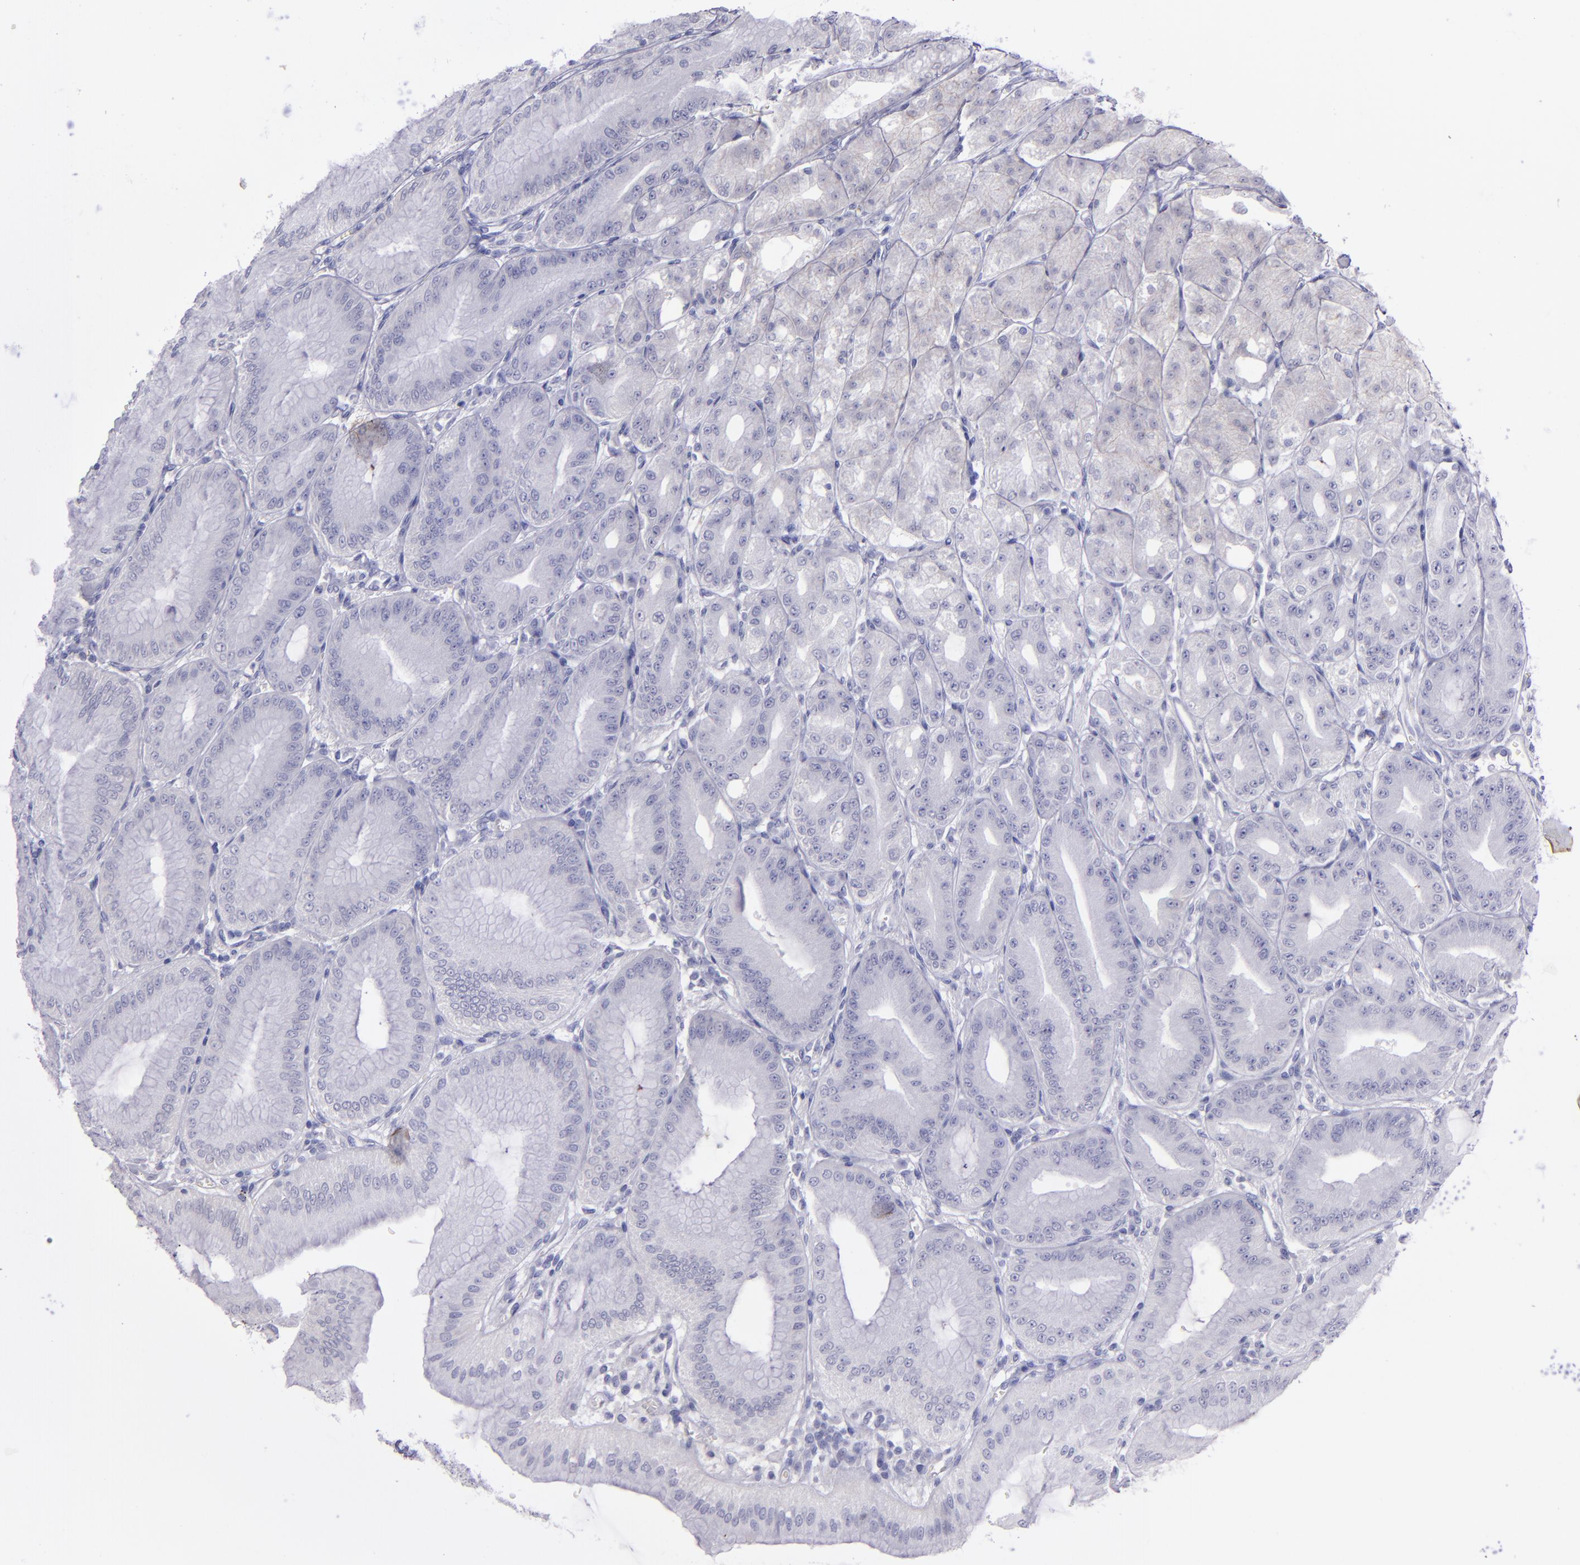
{"staining": {"intensity": "negative", "quantity": "none", "location": "none"}, "tissue": "stomach", "cell_type": "Glandular cells", "image_type": "normal", "snomed": [{"axis": "morphology", "description": "Normal tissue, NOS"}, {"axis": "topography", "description": "Stomach, lower"}], "caption": "This is a photomicrograph of immunohistochemistry staining of unremarkable stomach, which shows no expression in glandular cells.", "gene": "TNNT3", "patient": {"sex": "male", "age": 71}}